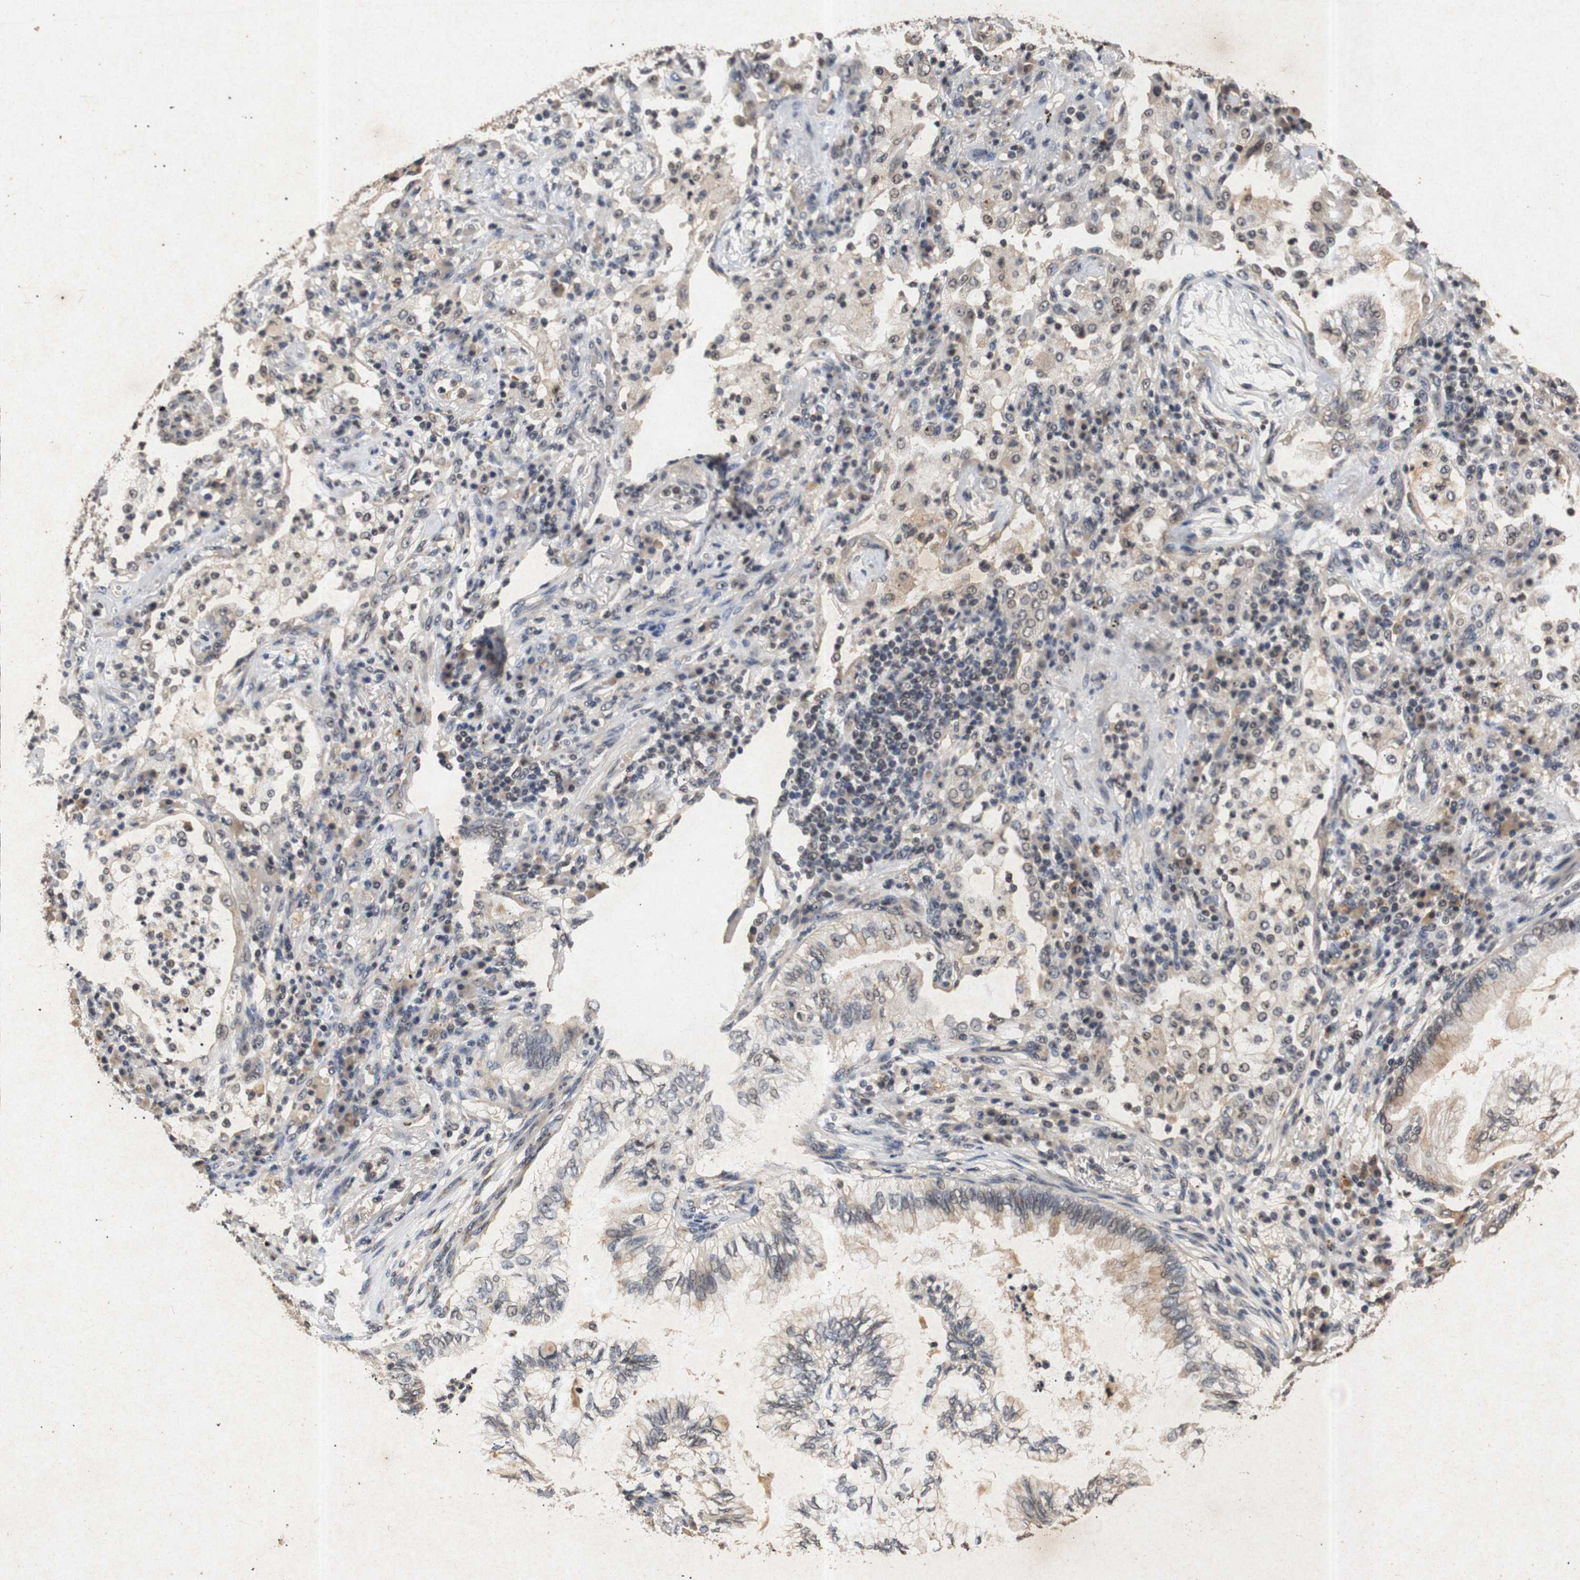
{"staining": {"intensity": "moderate", "quantity": "25%-75%", "location": "cytoplasmic/membranous,nuclear"}, "tissue": "lung cancer", "cell_type": "Tumor cells", "image_type": "cancer", "snomed": [{"axis": "morphology", "description": "Normal tissue, NOS"}, {"axis": "morphology", "description": "Adenocarcinoma, NOS"}, {"axis": "topography", "description": "Bronchus"}, {"axis": "topography", "description": "Lung"}], "caption": "Lung adenocarcinoma was stained to show a protein in brown. There is medium levels of moderate cytoplasmic/membranous and nuclear positivity in about 25%-75% of tumor cells.", "gene": "PARN", "patient": {"sex": "female", "age": 70}}